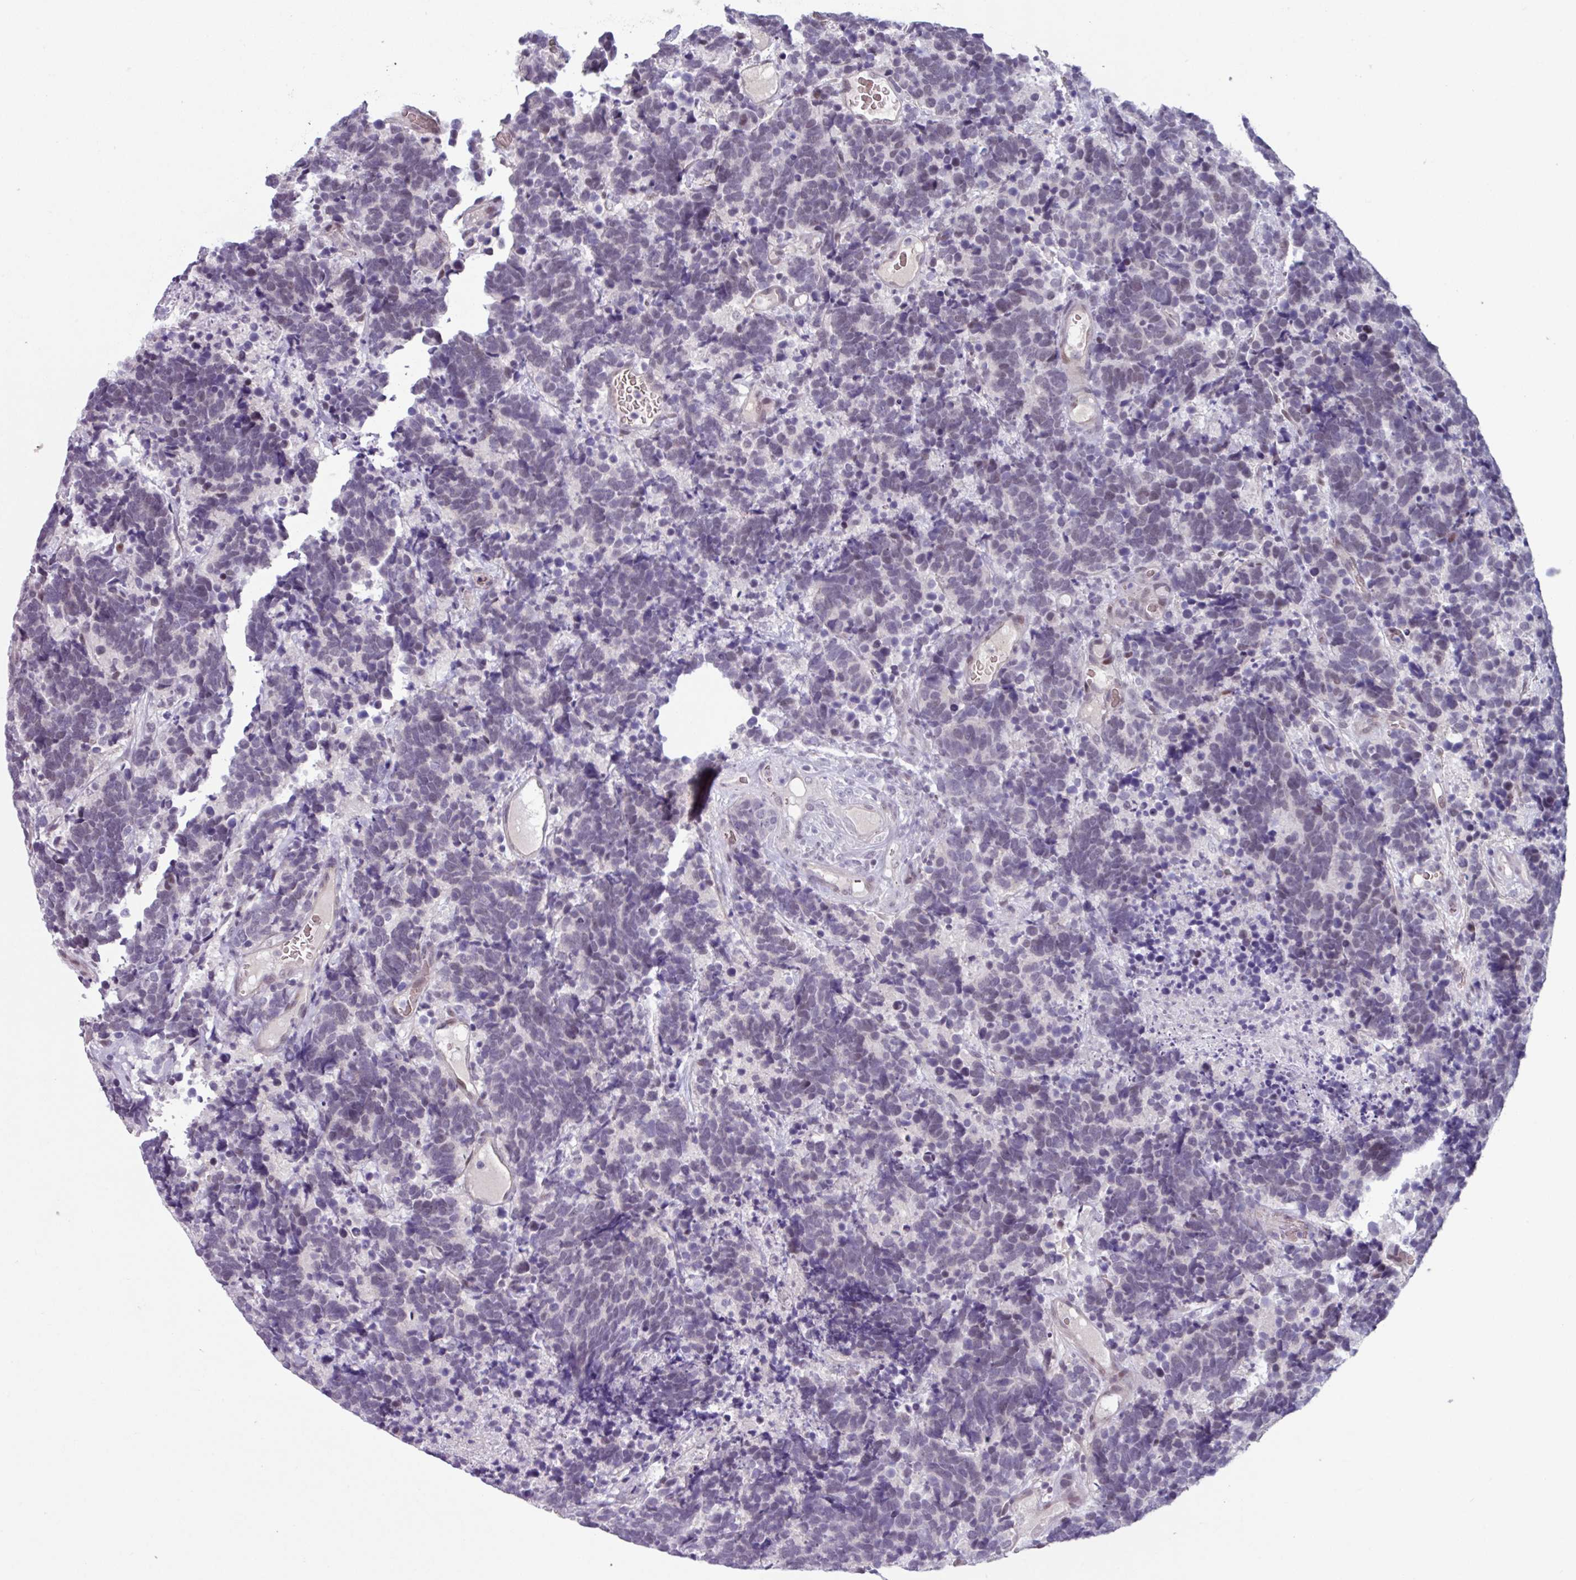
{"staining": {"intensity": "negative", "quantity": "none", "location": "none"}, "tissue": "carcinoid", "cell_type": "Tumor cells", "image_type": "cancer", "snomed": [{"axis": "morphology", "description": "Carcinoma, NOS"}, {"axis": "morphology", "description": "Carcinoid, malignant, NOS"}, {"axis": "topography", "description": "Urinary bladder"}], "caption": "A micrograph of human carcinoid (malignant) is negative for staining in tumor cells.", "gene": "ZNF575", "patient": {"sex": "male", "age": 57}}